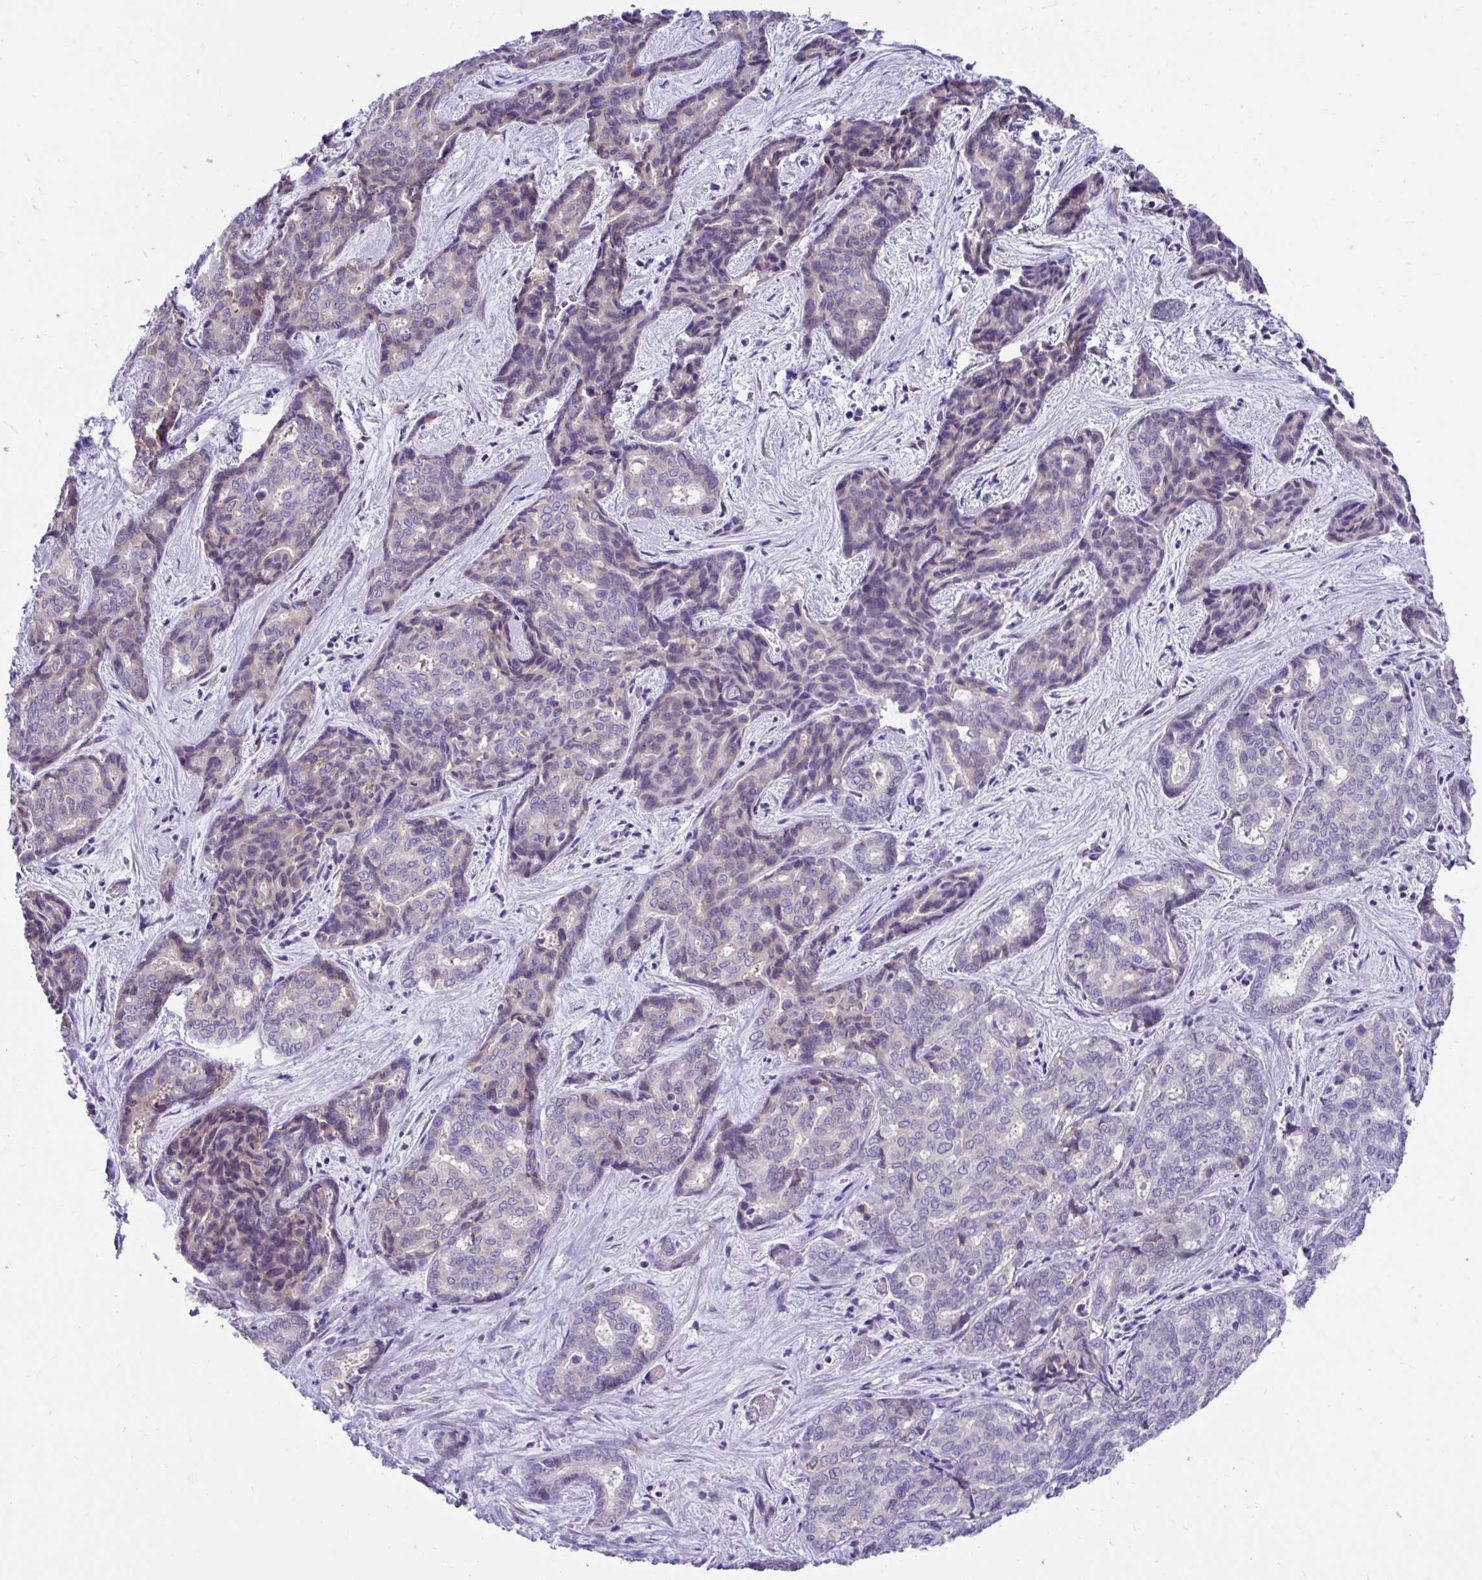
{"staining": {"intensity": "negative", "quantity": "none", "location": "none"}, "tissue": "liver cancer", "cell_type": "Tumor cells", "image_type": "cancer", "snomed": [{"axis": "morphology", "description": "Cholangiocarcinoma"}, {"axis": "topography", "description": "Liver"}], "caption": "Immunohistochemistry (IHC) micrograph of neoplastic tissue: human liver cancer stained with DAB (3,3'-diaminobenzidine) demonstrates no significant protein expression in tumor cells. (Stains: DAB IHC with hematoxylin counter stain, Microscopy: brightfield microscopy at high magnification).", "gene": "RPL7", "patient": {"sex": "female", "age": 64}}